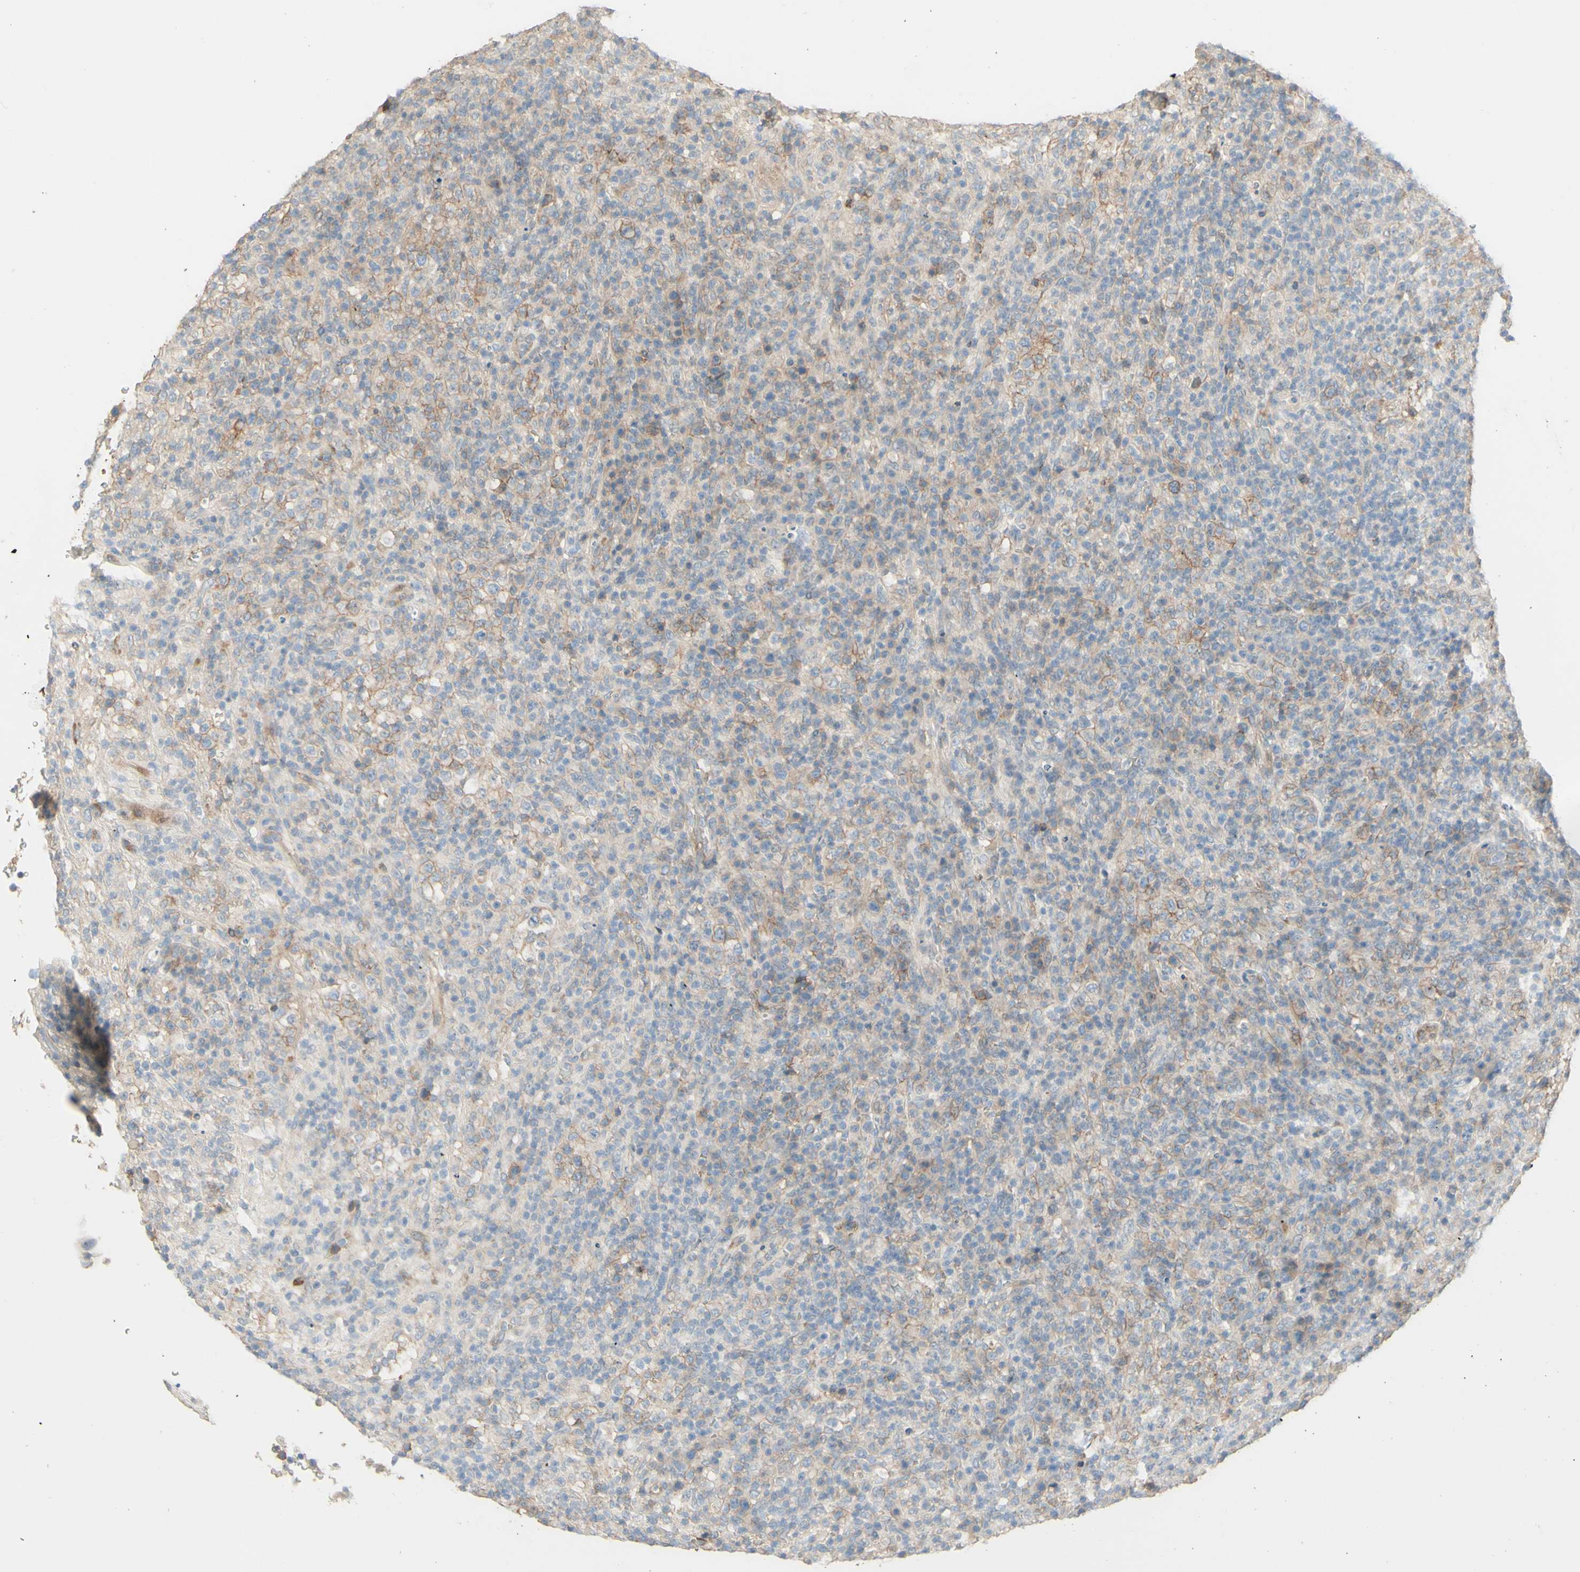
{"staining": {"intensity": "weak", "quantity": "25%-75%", "location": "cytoplasmic/membranous"}, "tissue": "lymphoma", "cell_type": "Tumor cells", "image_type": "cancer", "snomed": [{"axis": "morphology", "description": "Malignant lymphoma, non-Hodgkin's type, High grade"}, {"axis": "topography", "description": "Lymph node"}], "caption": "Immunohistochemical staining of human lymphoma displays low levels of weak cytoplasmic/membranous staining in approximately 25%-75% of tumor cells.", "gene": "RNF149", "patient": {"sex": "female", "age": 76}}